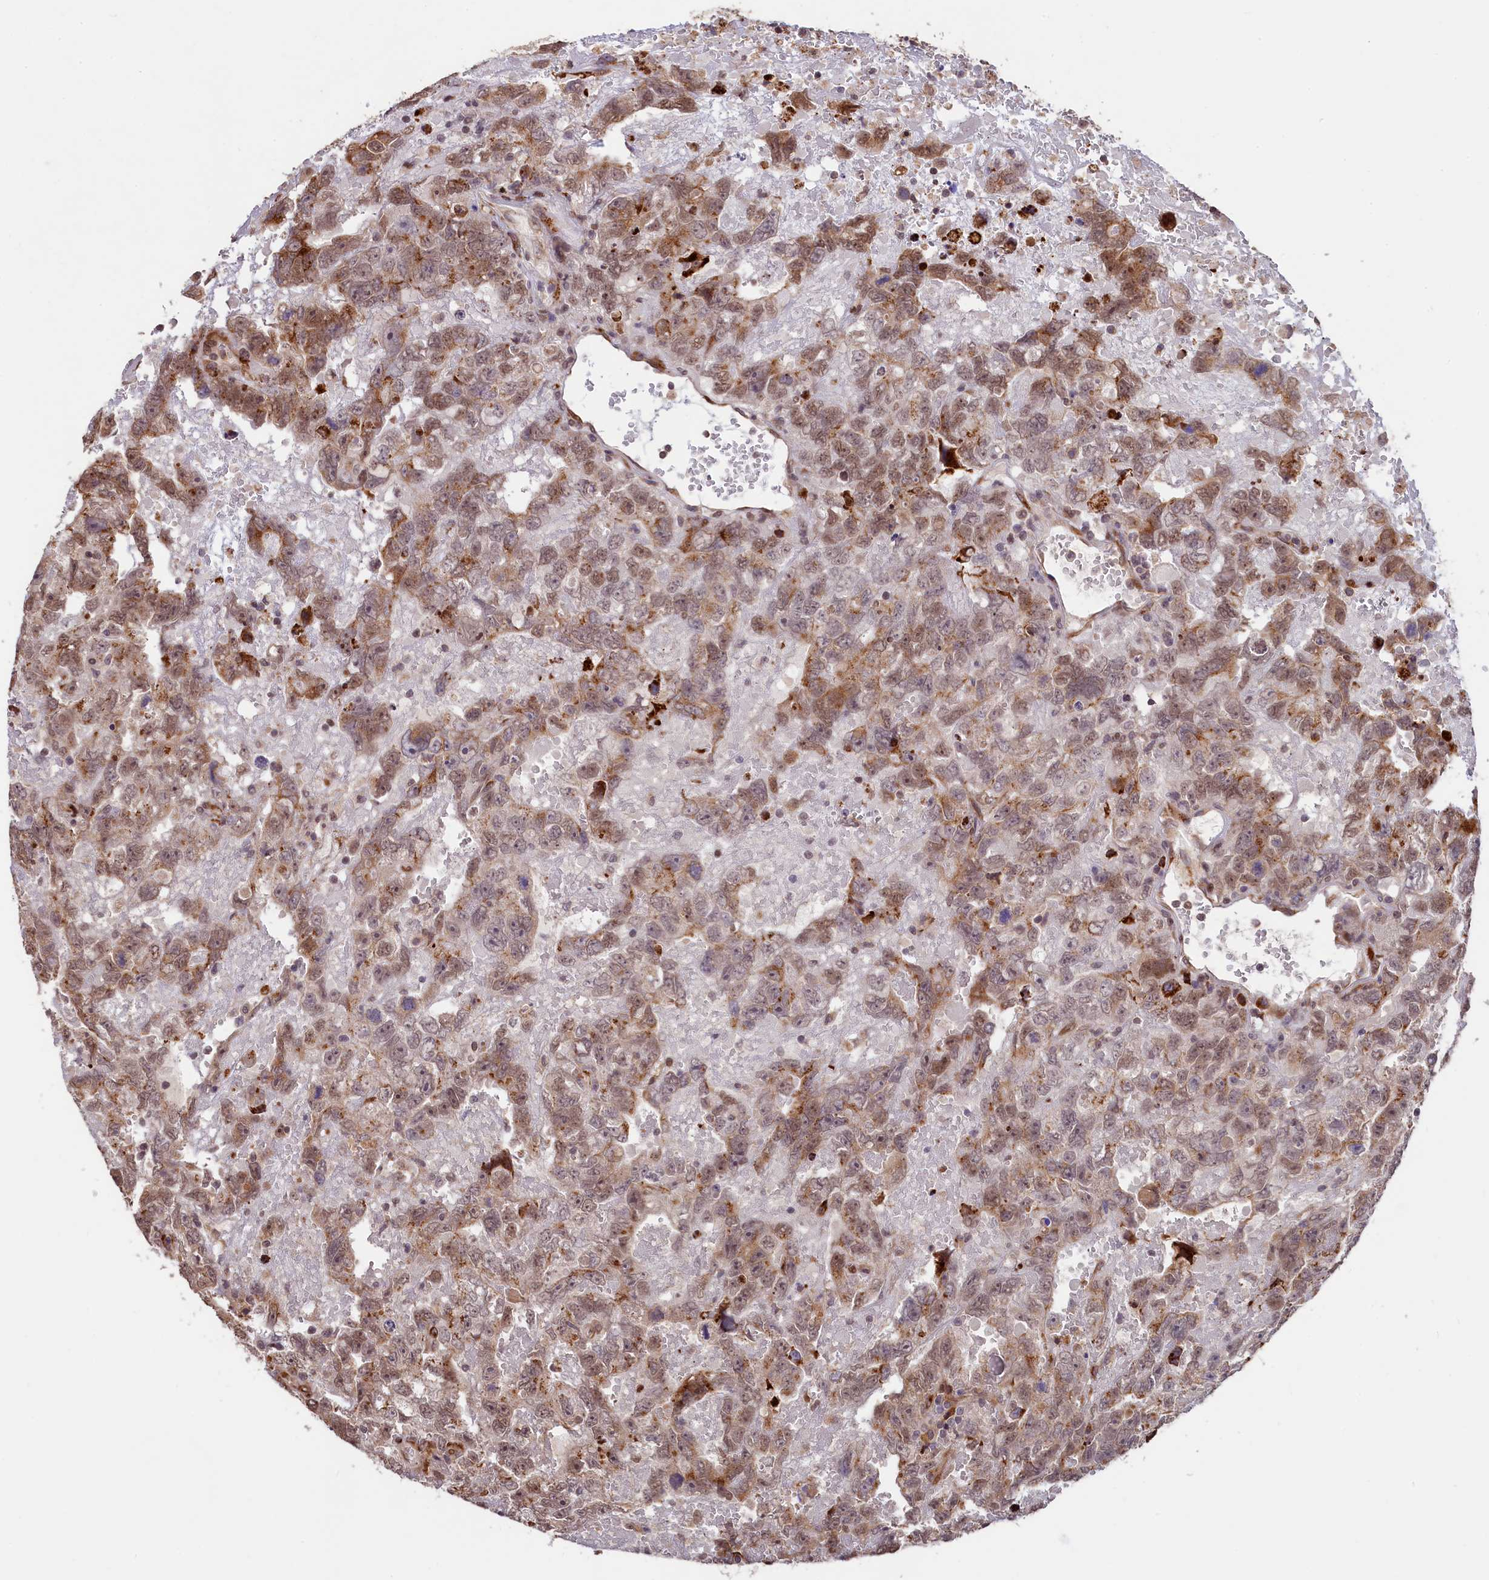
{"staining": {"intensity": "moderate", "quantity": ">75%", "location": "cytoplasmic/membranous,nuclear"}, "tissue": "testis cancer", "cell_type": "Tumor cells", "image_type": "cancer", "snomed": [{"axis": "morphology", "description": "Carcinoma, Embryonal, NOS"}, {"axis": "topography", "description": "Testis"}], "caption": "Protein analysis of testis cancer (embryonal carcinoma) tissue shows moderate cytoplasmic/membranous and nuclear expression in about >75% of tumor cells. The staining was performed using DAB (3,3'-diaminobenzidine), with brown indicating positive protein expression. Nuclei are stained blue with hematoxylin.", "gene": "C5orf15", "patient": {"sex": "male", "age": 45}}